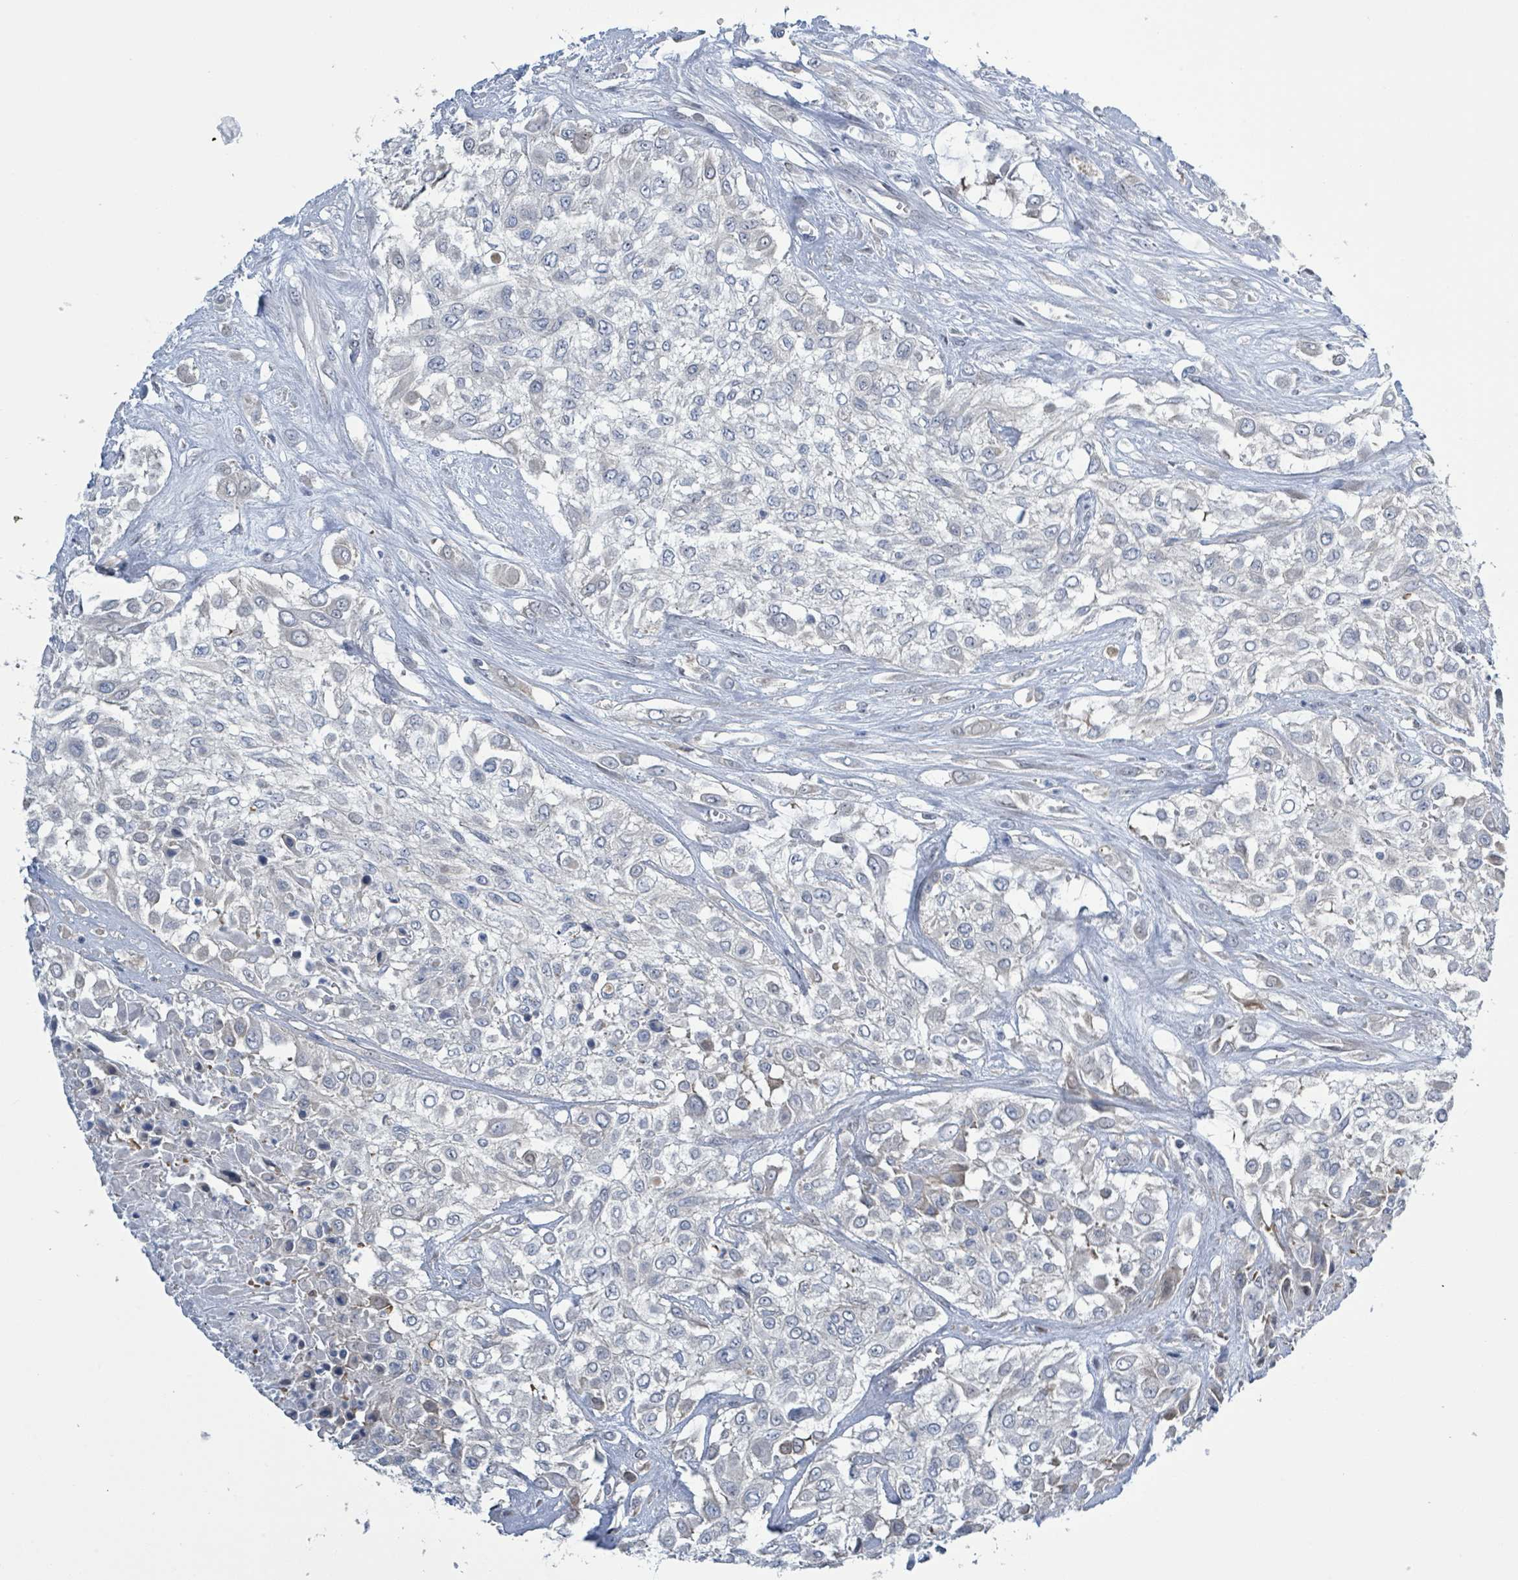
{"staining": {"intensity": "negative", "quantity": "none", "location": "none"}, "tissue": "urothelial cancer", "cell_type": "Tumor cells", "image_type": "cancer", "snomed": [{"axis": "morphology", "description": "Urothelial carcinoma, High grade"}, {"axis": "topography", "description": "Urinary bladder"}], "caption": "DAB (3,3'-diaminobenzidine) immunohistochemical staining of human urothelial carcinoma (high-grade) shows no significant expression in tumor cells.", "gene": "DGKZ", "patient": {"sex": "male", "age": 57}}